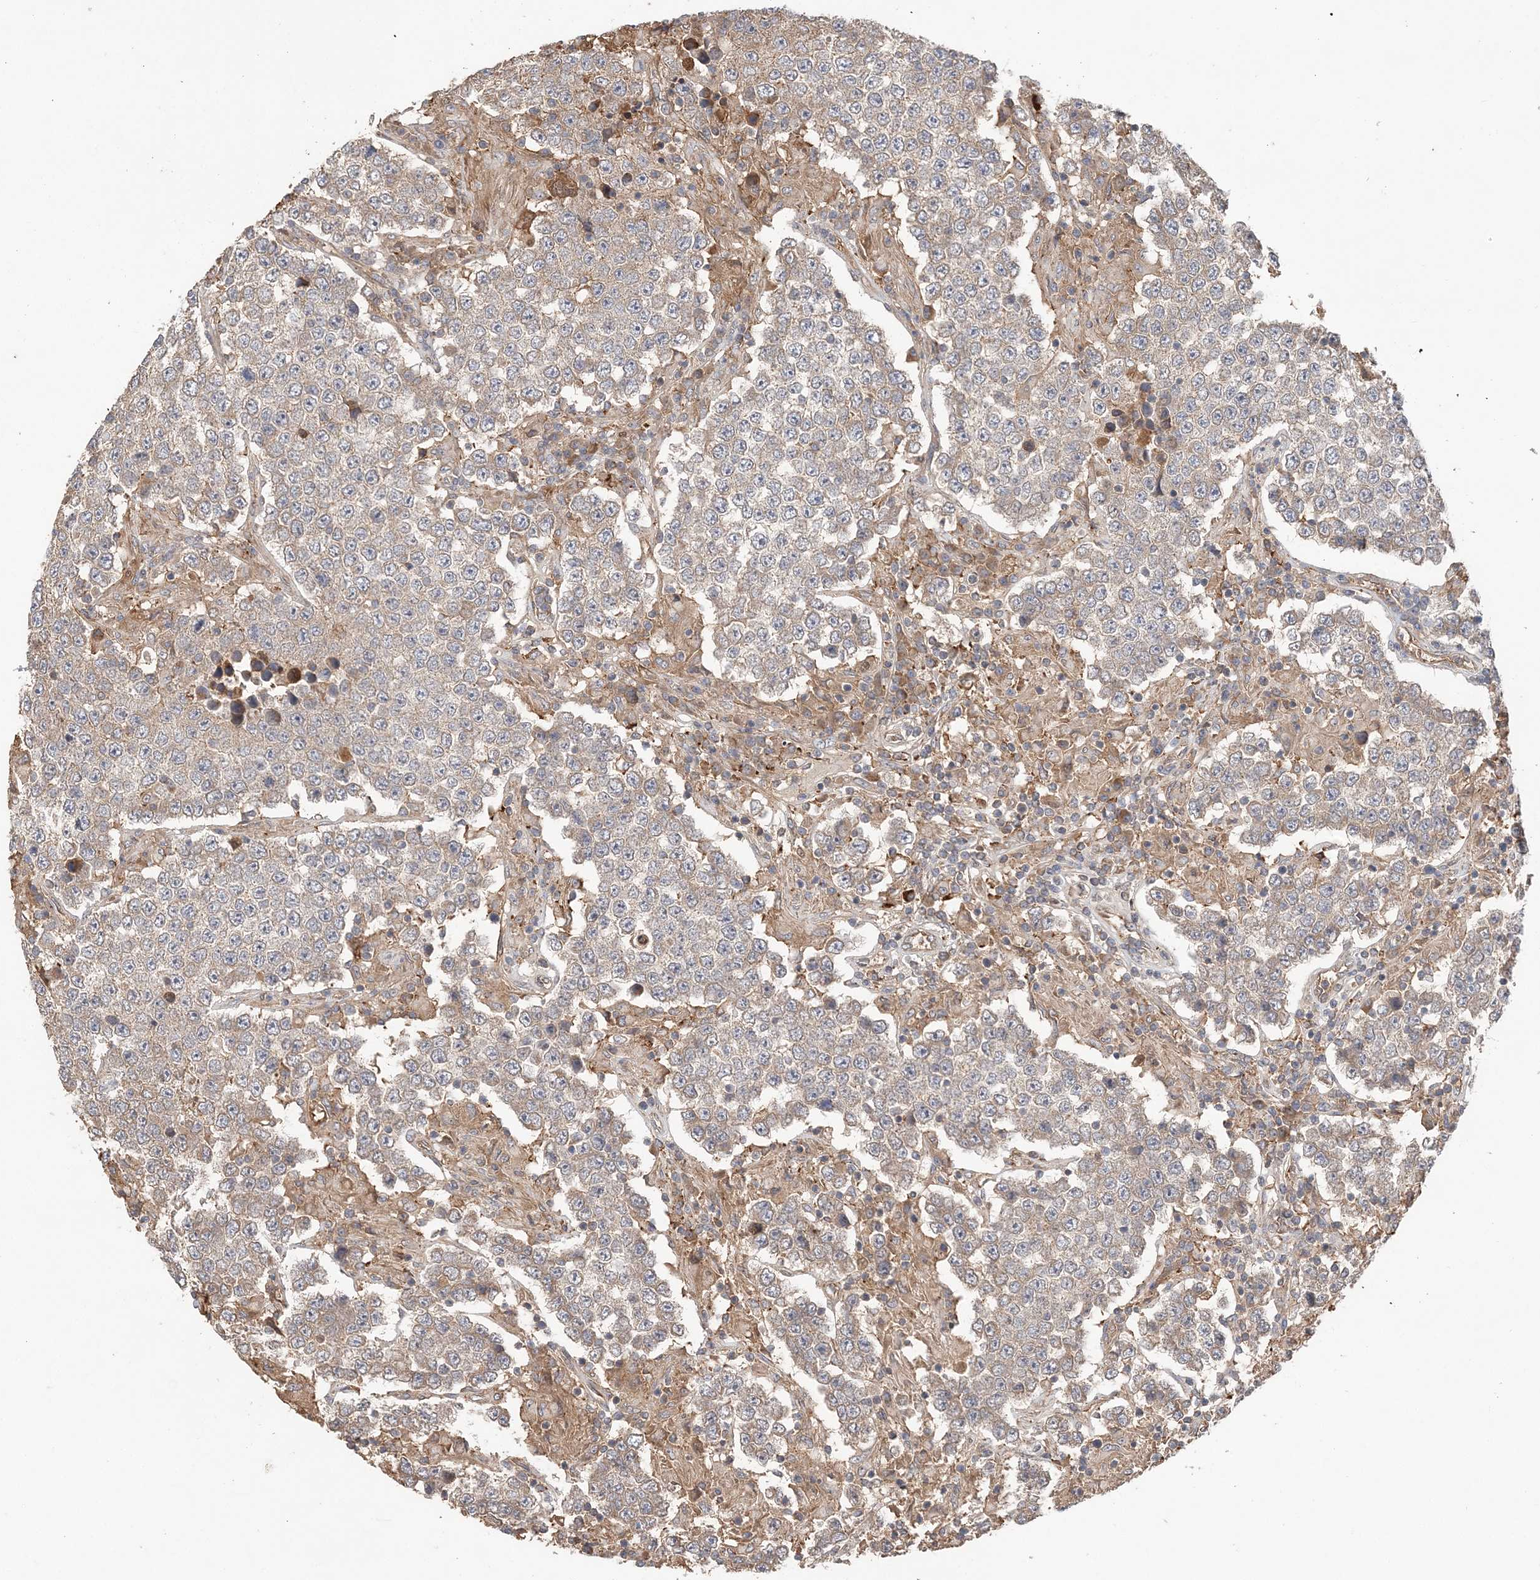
{"staining": {"intensity": "weak", "quantity": "<25%", "location": "cytoplasmic/membranous"}, "tissue": "testis cancer", "cell_type": "Tumor cells", "image_type": "cancer", "snomed": [{"axis": "morphology", "description": "Normal tissue, NOS"}, {"axis": "morphology", "description": "Urothelial carcinoma, High grade"}, {"axis": "morphology", "description": "Seminoma, NOS"}, {"axis": "morphology", "description": "Carcinoma, Embryonal, NOS"}, {"axis": "topography", "description": "Urinary bladder"}, {"axis": "topography", "description": "Testis"}], "caption": "DAB immunohistochemical staining of testis seminoma displays no significant positivity in tumor cells. (IHC, brightfield microscopy, high magnification).", "gene": "SYCP3", "patient": {"sex": "male", "age": 41}}